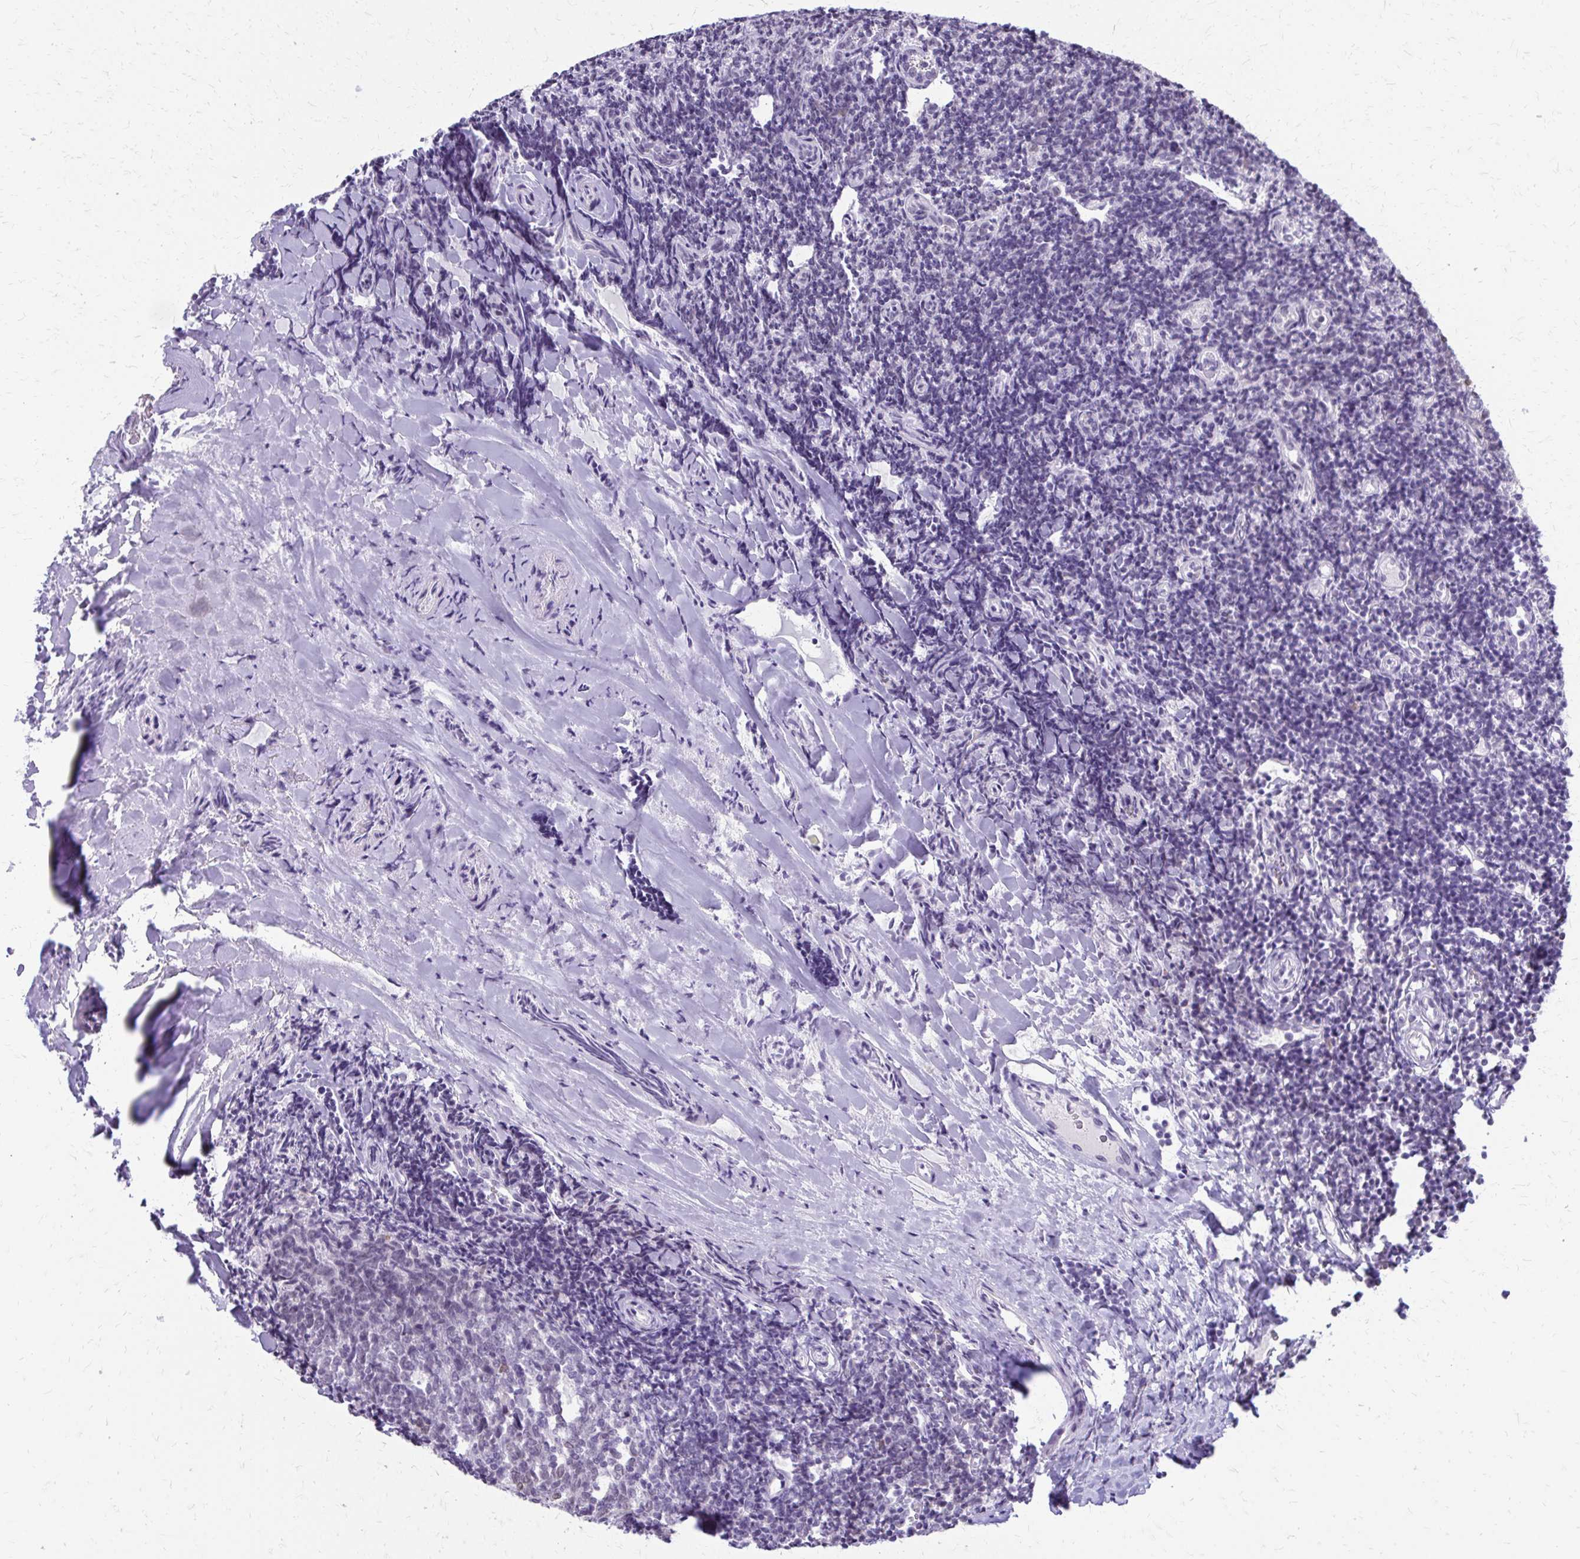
{"staining": {"intensity": "negative", "quantity": "none", "location": "none"}, "tissue": "tonsil", "cell_type": "Non-germinal center cells", "image_type": "normal", "snomed": [{"axis": "morphology", "description": "Normal tissue, NOS"}, {"axis": "topography", "description": "Tonsil"}], "caption": "Immunohistochemical staining of benign human tonsil shows no significant positivity in non-germinal center cells.", "gene": "SS18", "patient": {"sex": "female", "age": 10}}